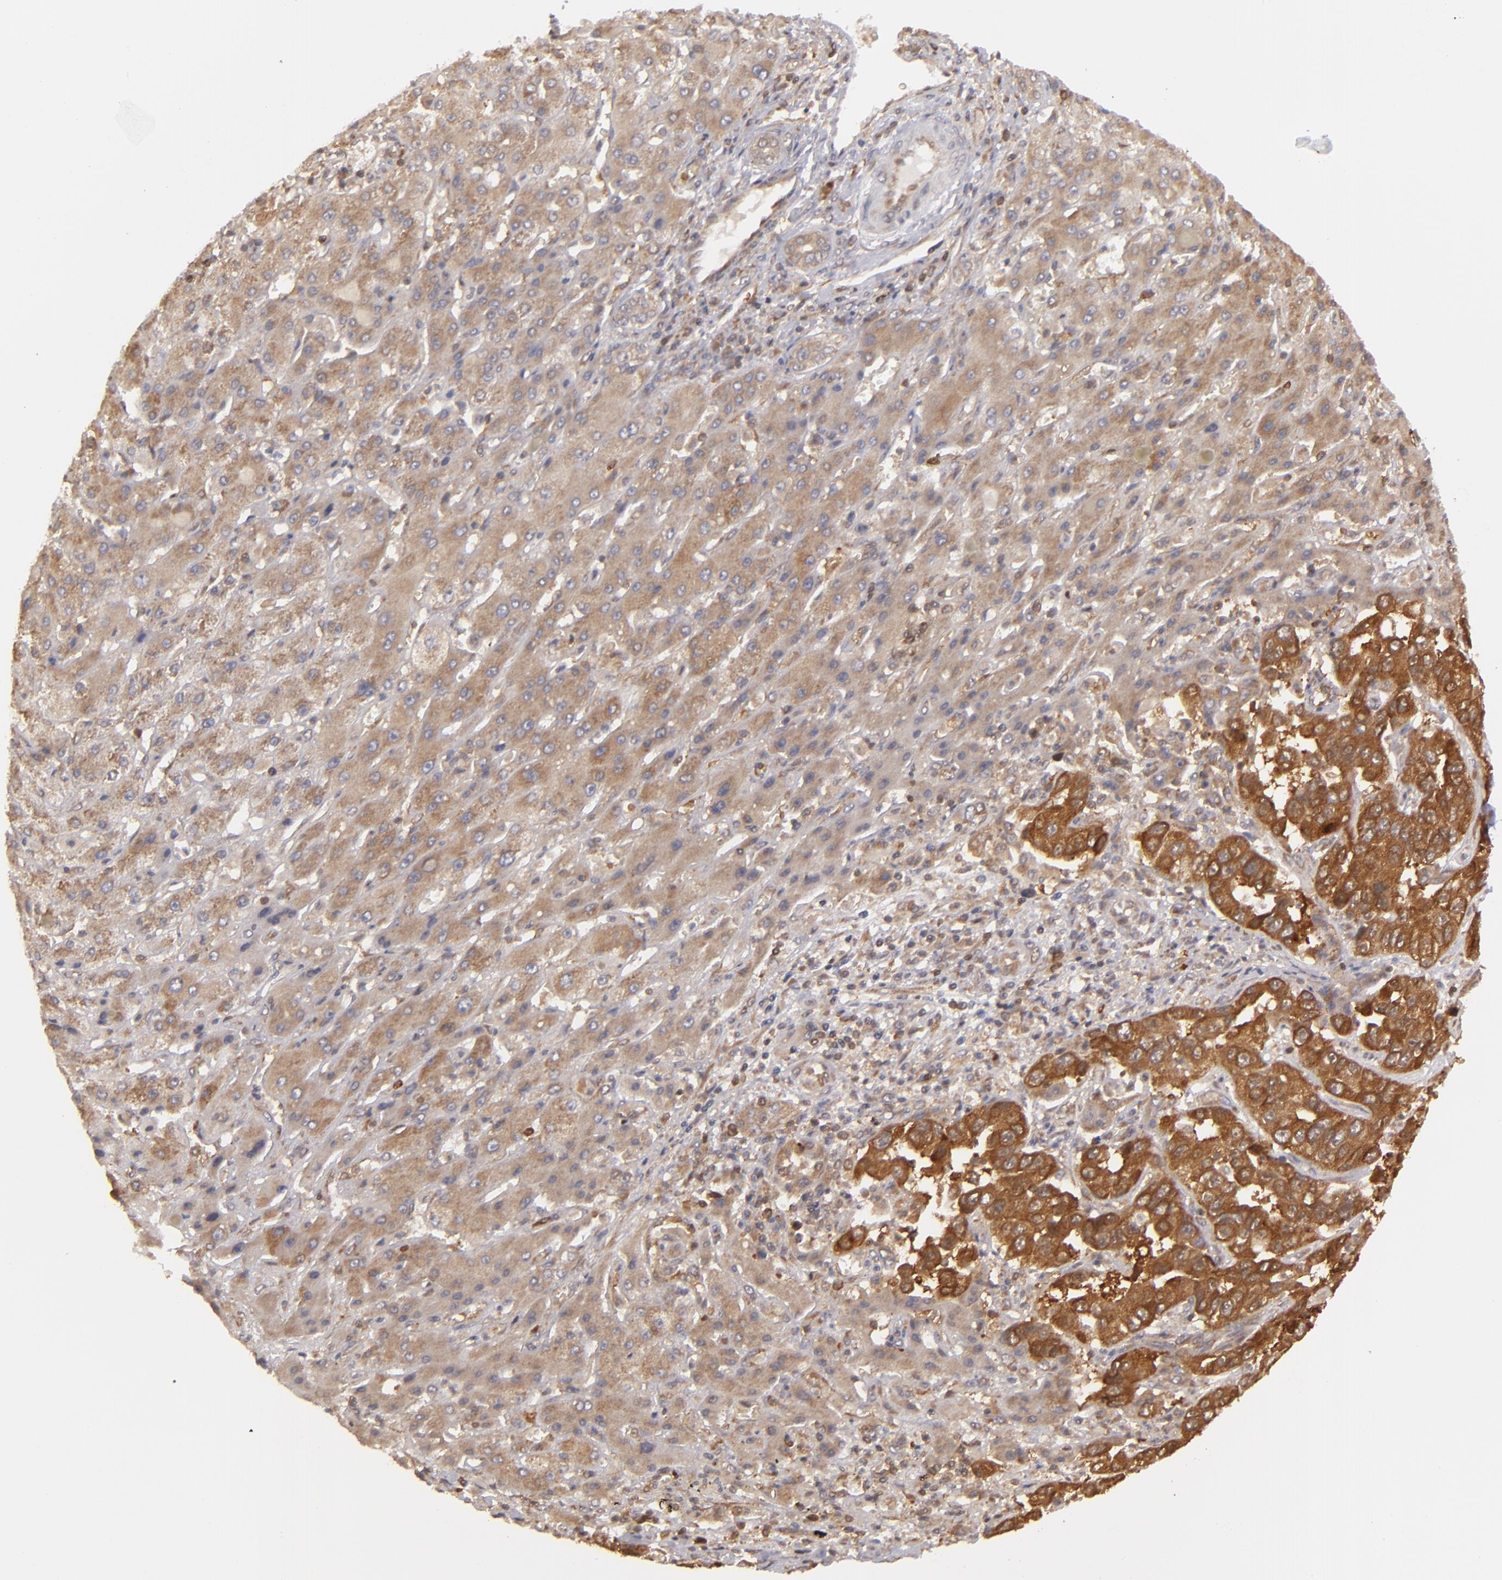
{"staining": {"intensity": "strong", "quantity": ">75%", "location": "cytoplasmic/membranous"}, "tissue": "liver cancer", "cell_type": "Tumor cells", "image_type": "cancer", "snomed": [{"axis": "morphology", "description": "Cholangiocarcinoma"}, {"axis": "topography", "description": "Liver"}], "caption": "Protein expression analysis of human liver cancer (cholangiocarcinoma) reveals strong cytoplasmic/membranous positivity in about >75% of tumor cells. (IHC, brightfield microscopy, high magnification).", "gene": "MAPK3", "patient": {"sex": "female", "age": 52}}